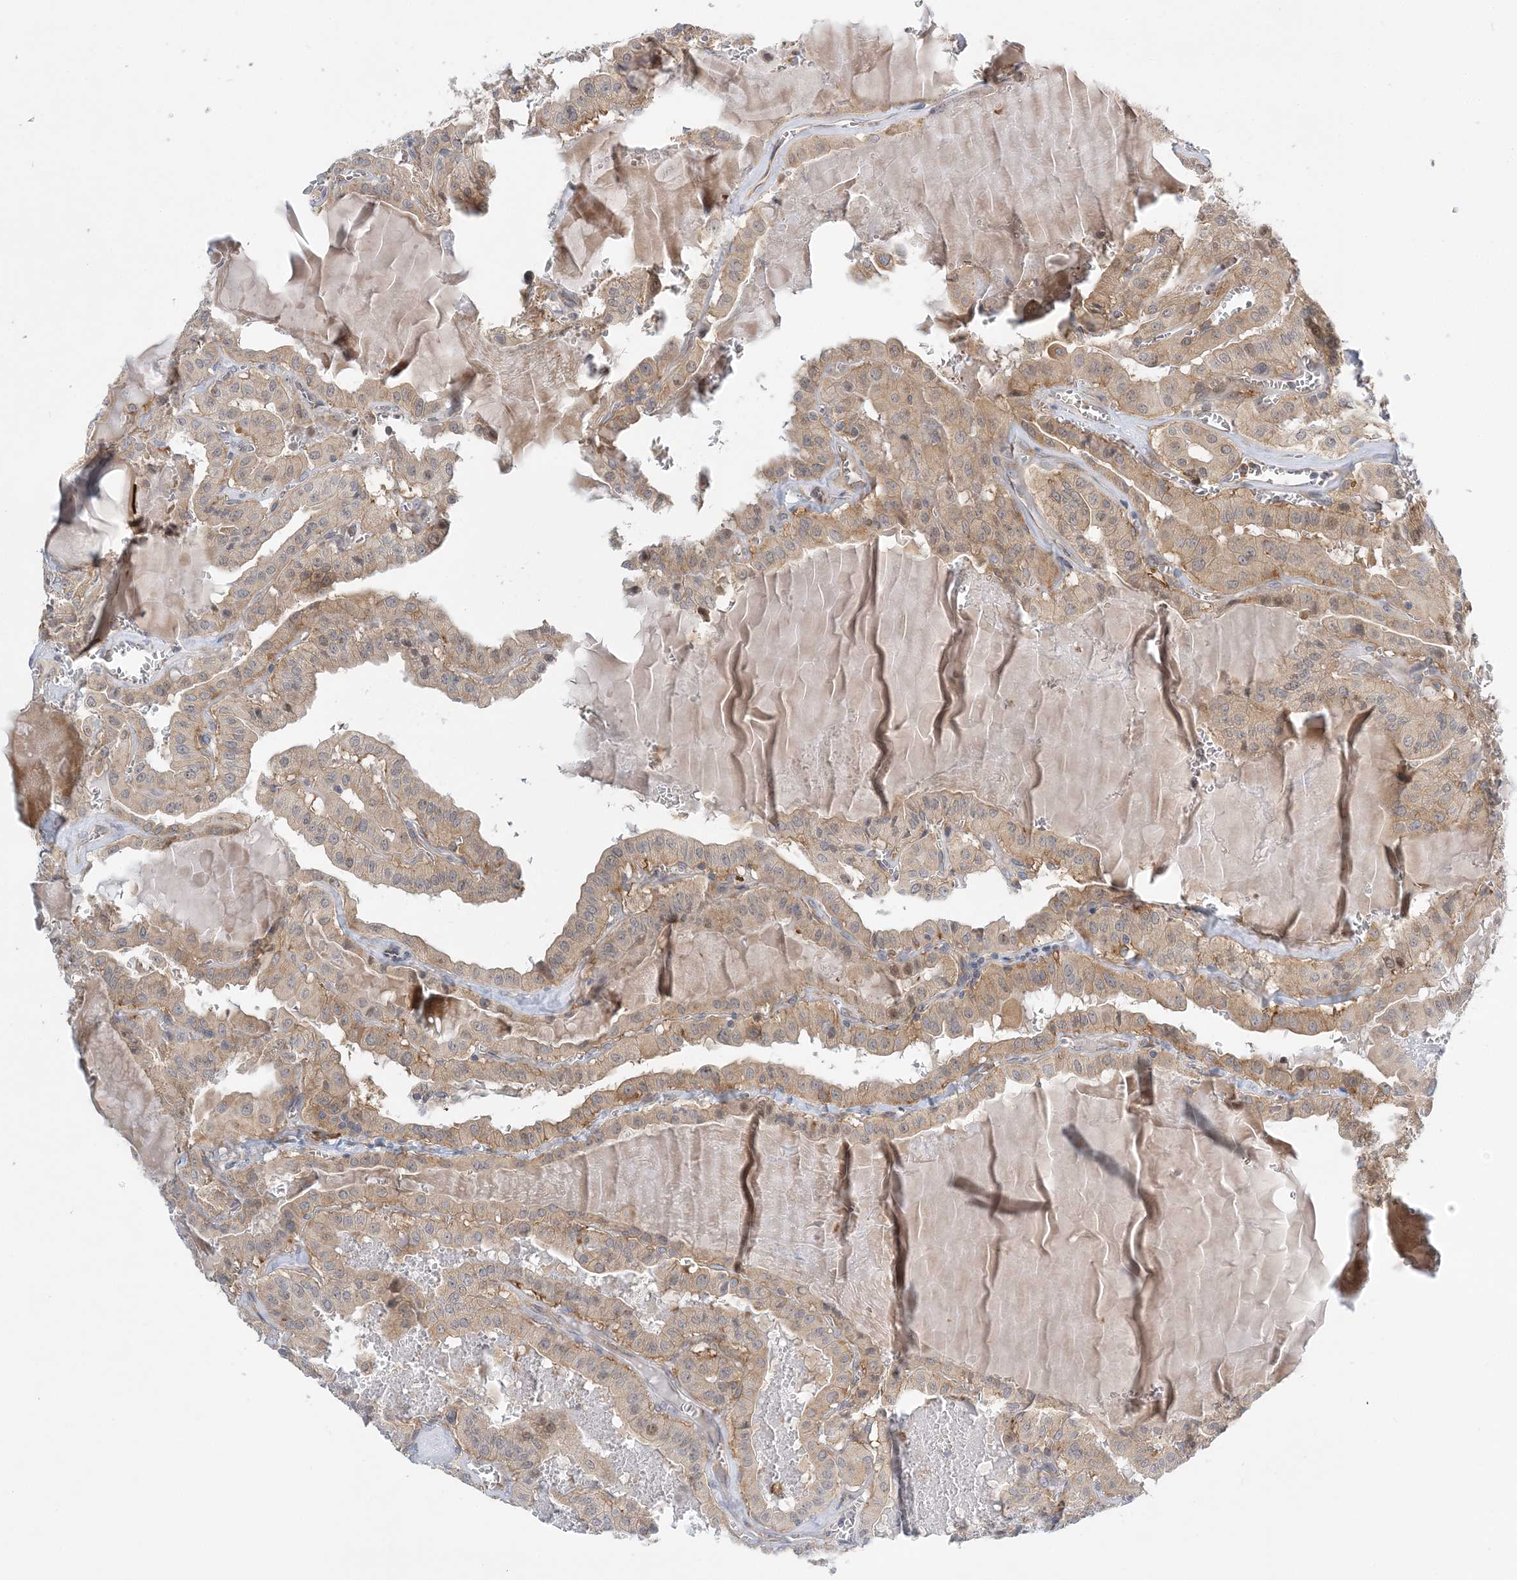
{"staining": {"intensity": "weak", "quantity": ">75%", "location": "cytoplasmic/membranous"}, "tissue": "thyroid cancer", "cell_type": "Tumor cells", "image_type": "cancer", "snomed": [{"axis": "morphology", "description": "Papillary adenocarcinoma, NOS"}, {"axis": "topography", "description": "Thyroid gland"}], "caption": "A brown stain labels weak cytoplasmic/membranous staining of a protein in thyroid cancer (papillary adenocarcinoma) tumor cells.", "gene": "LARP4B", "patient": {"sex": "male", "age": 52}}